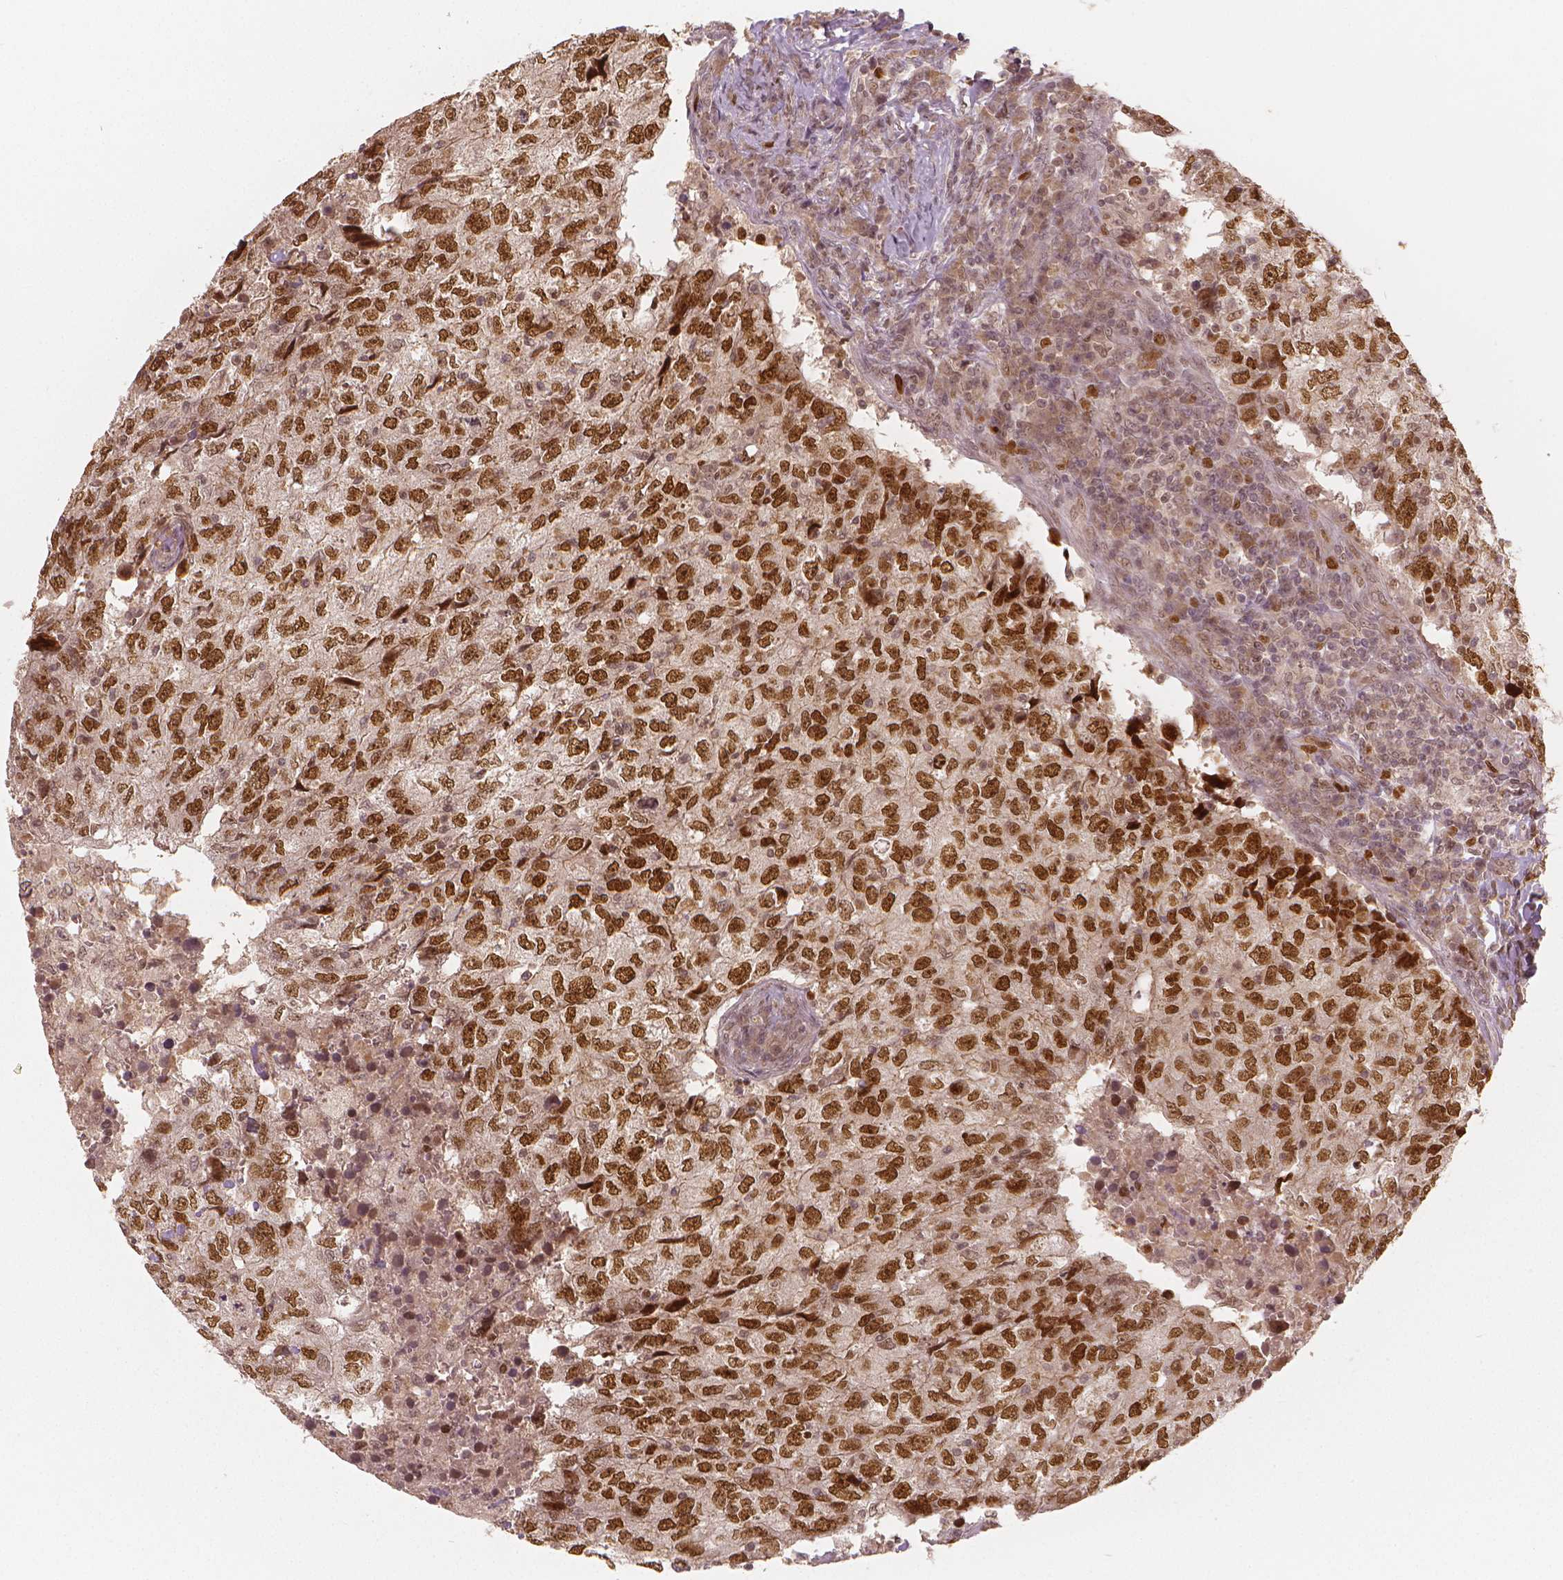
{"staining": {"intensity": "moderate", "quantity": ">75%", "location": "nuclear"}, "tissue": "breast cancer", "cell_type": "Tumor cells", "image_type": "cancer", "snomed": [{"axis": "morphology", "description": "Duct carcinoma"}, {"axis": "topography", "description": "Breast"}], "caption": "IHC image of neoplastic tissue: breast cancer stained using immunohistochemistry exhibits medium levels of moderate protein expression localized specifically in the nuclear of tumor cells, appearing as a nuclear brown color.", "gene": "NSD2", "patient": {"sex": "female", "age": 30}}